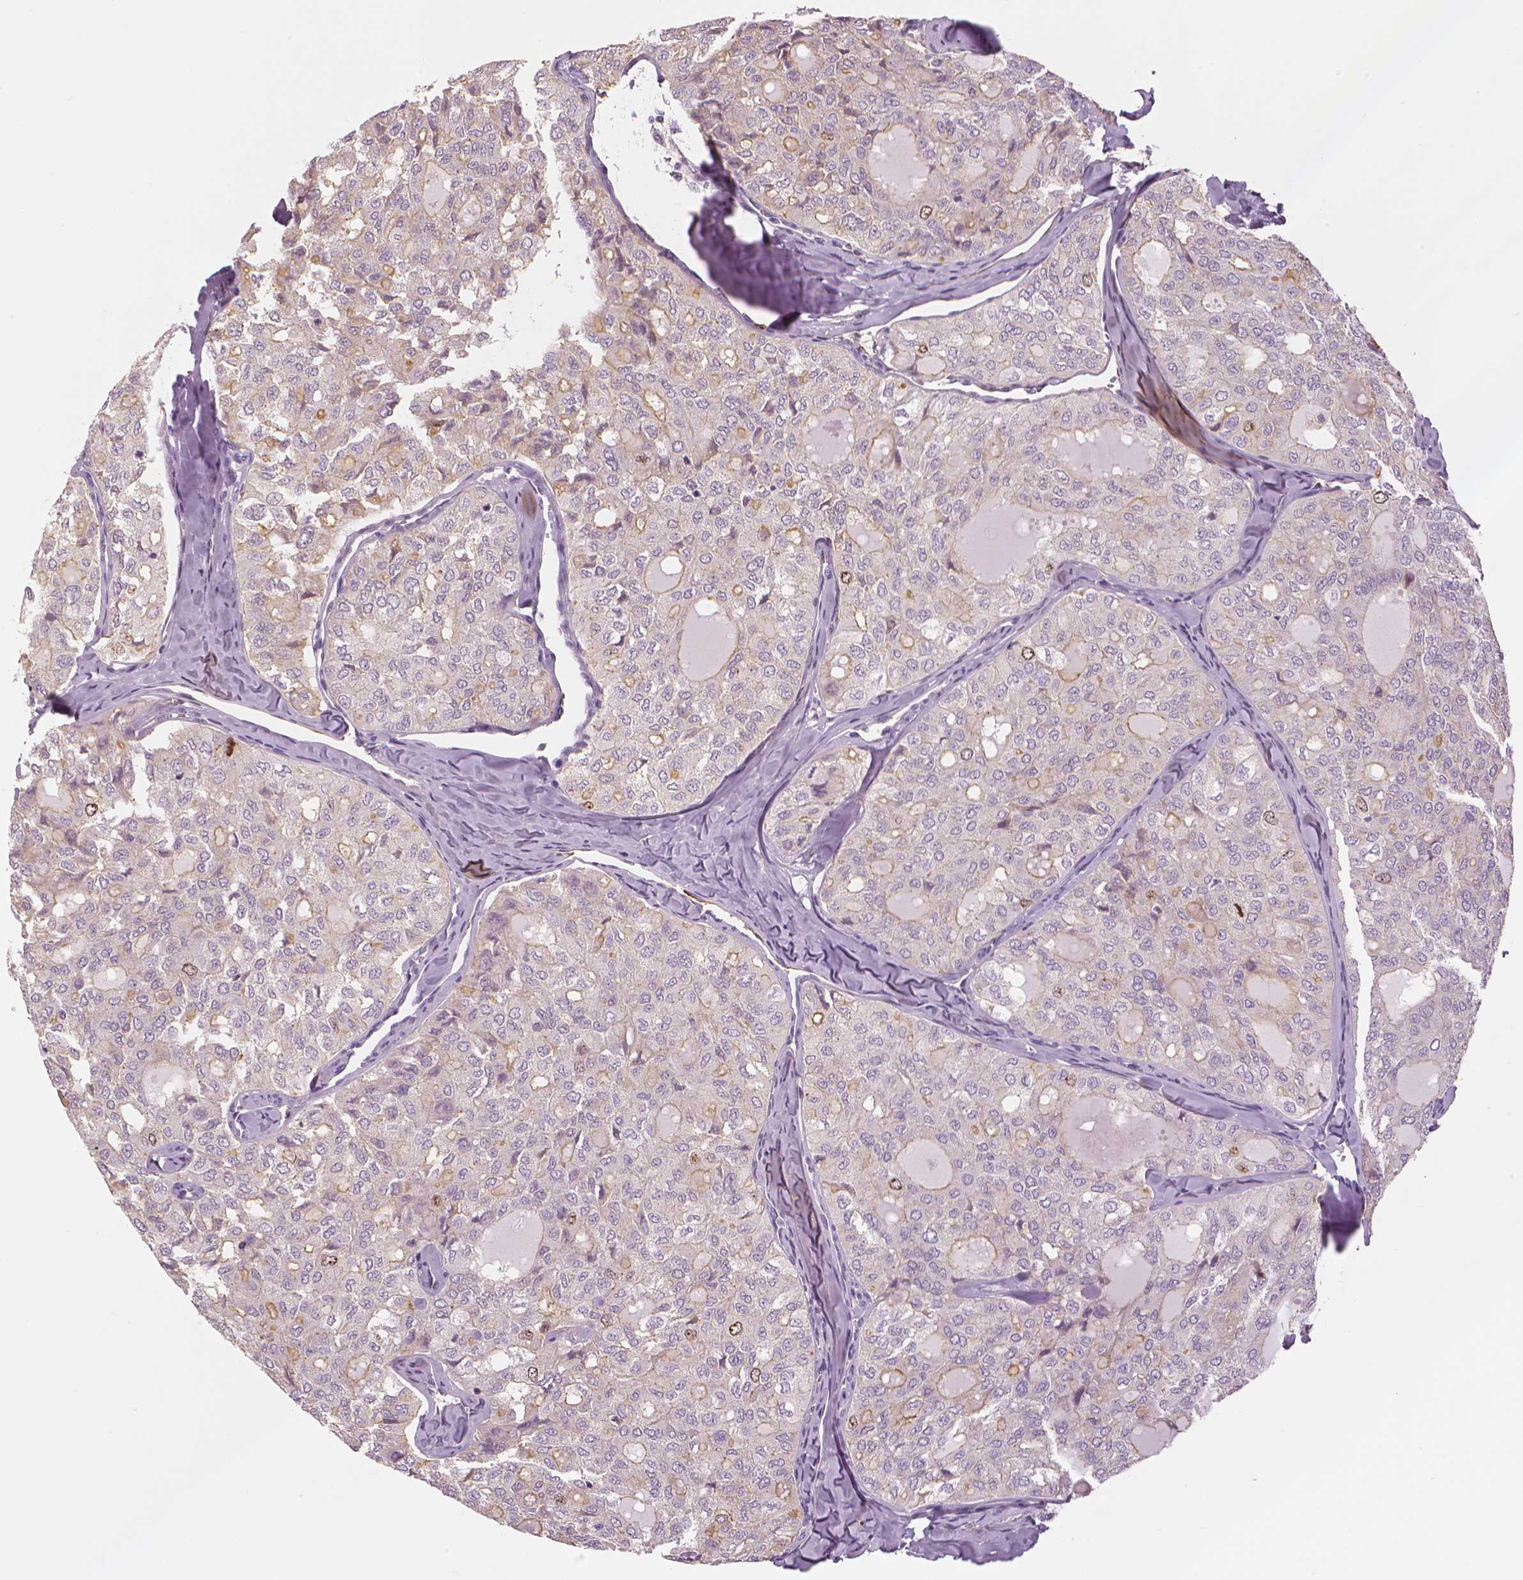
{"staining": {"intensity": "moderate", "quantity": "<25%", "location": "cytoplasmic/membranous,nuclear"}, "tissue": "thyroid cancer", "cell_type": "Tumor cells", "image_type": "cancer", "snomed": [{"axis": "morphology", "description": "Follicular adenoma carcinoma, NOS"}, {"axis": "topography", "description": "Thyroid gland"}], "caption": "Immunohistochemistry (IHC) staining of follicular adenoma carcinoma (thyroid), which reveals low levels of moderate cytoplasmic/membranous and nuclear staining in about <25% of tumor cells indicating moderate cytoplasmic/membranous and nuclear protein expression. The staining was performed using DAB (3,3'-diaminobenzidine) (brown) for protein detection and nuclei were counterstained in hematoxylin (blue).", "gene": "MKI67", "patient": {"sex": "male", "age": 75}}